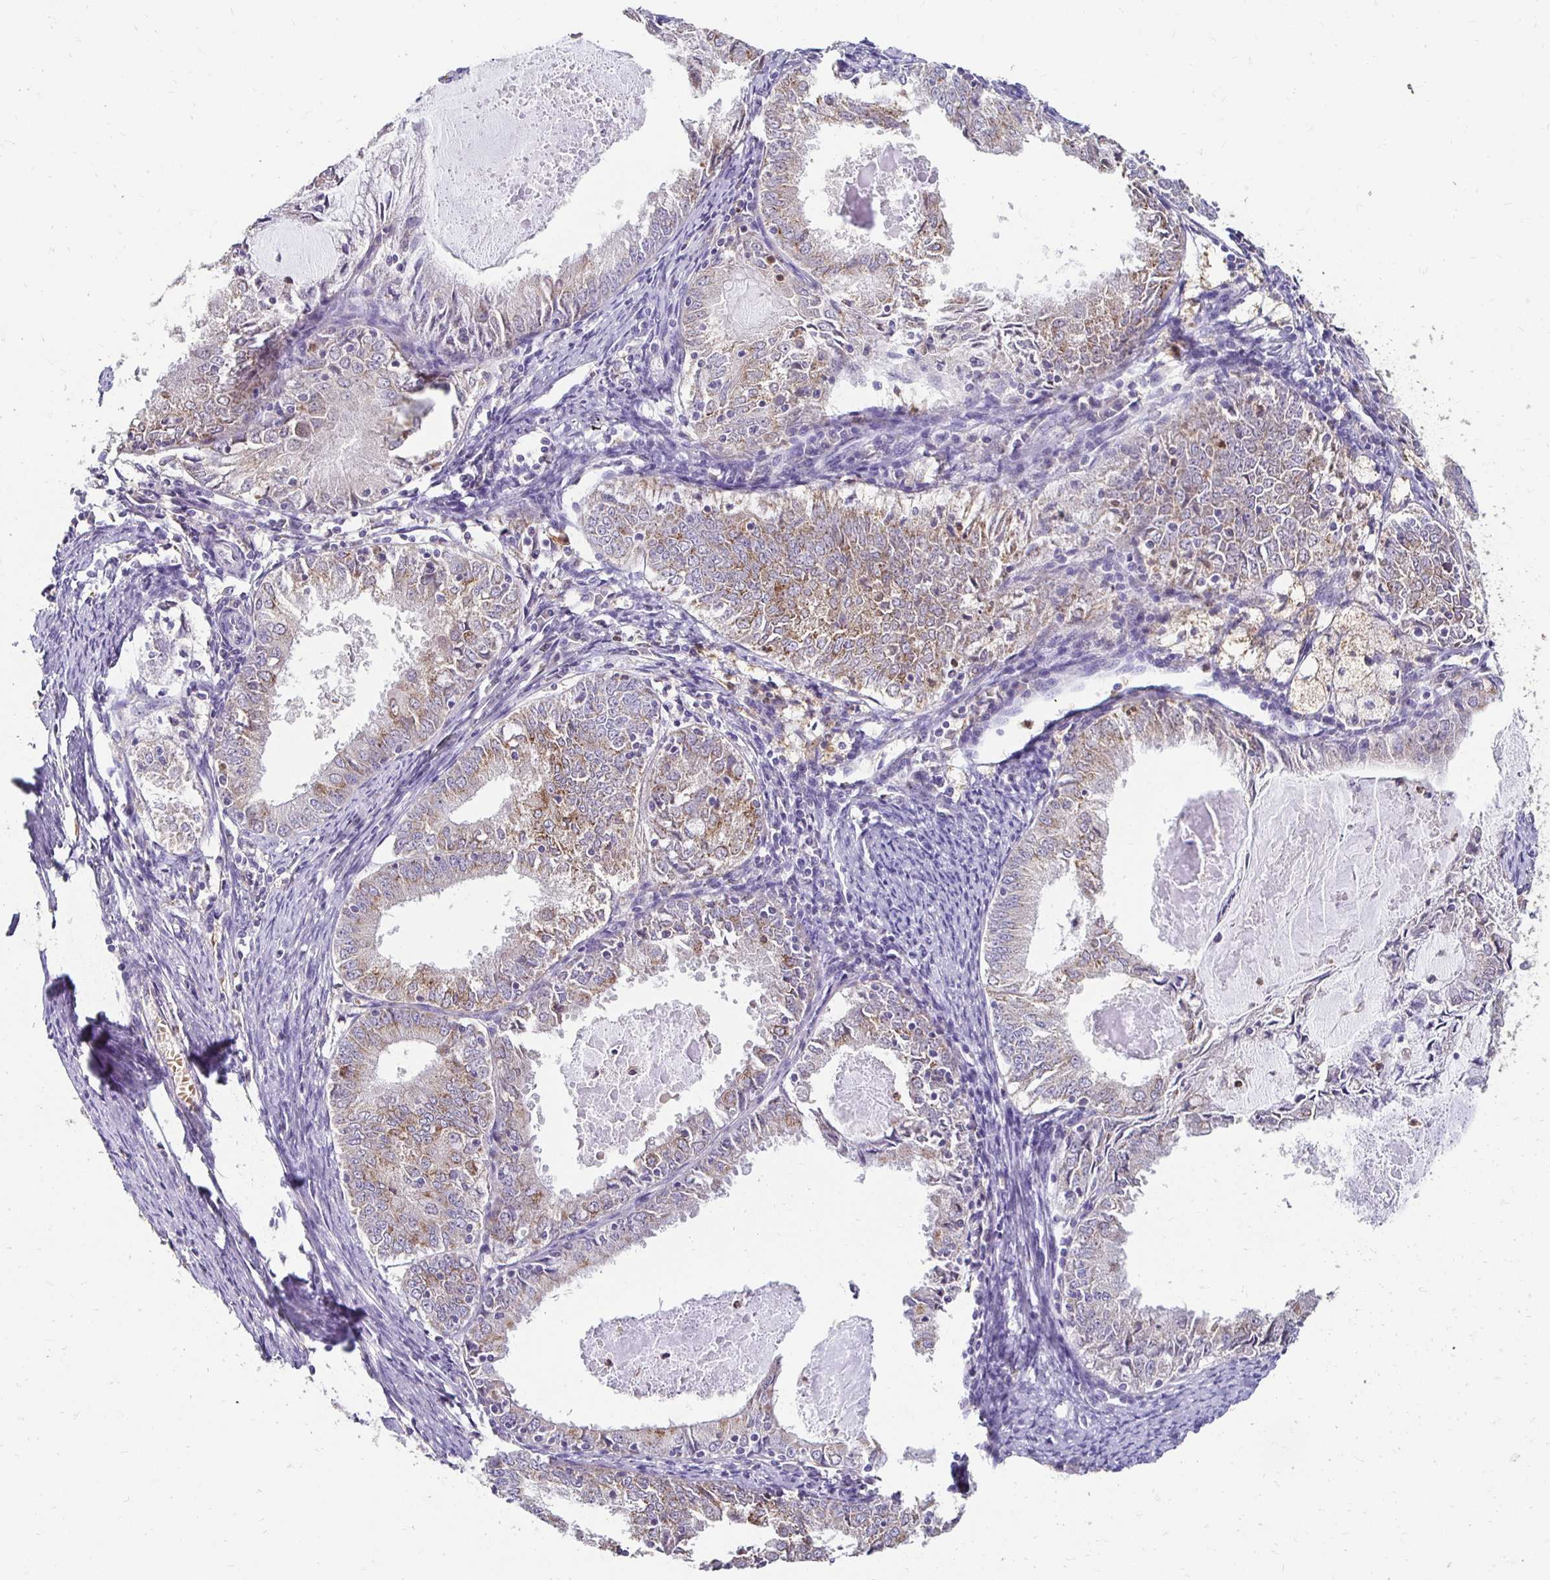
{"staining": {"intensity": "moderate", "quantity": "25%-75%", "location": "cytoplasmic/membranous"}, "tissue": "endometrial cancer", "cell_type": "Tumor cells", "image_type": "cancer", "snomed": [{"axis": "morphology", "description": "Adenocarcinoma, NOS"}, {"axis": "topography", "description": "Endometrium"}], "caption": "Endometrial cancer (adenocarcinoma) stained with immunohistochemistry demonstrates moderate cytoplasmic/membranous staining in about 25%-75% of tumor cells.", "gene": "GK2", "patient": {"sex": "female", "age": 57}}